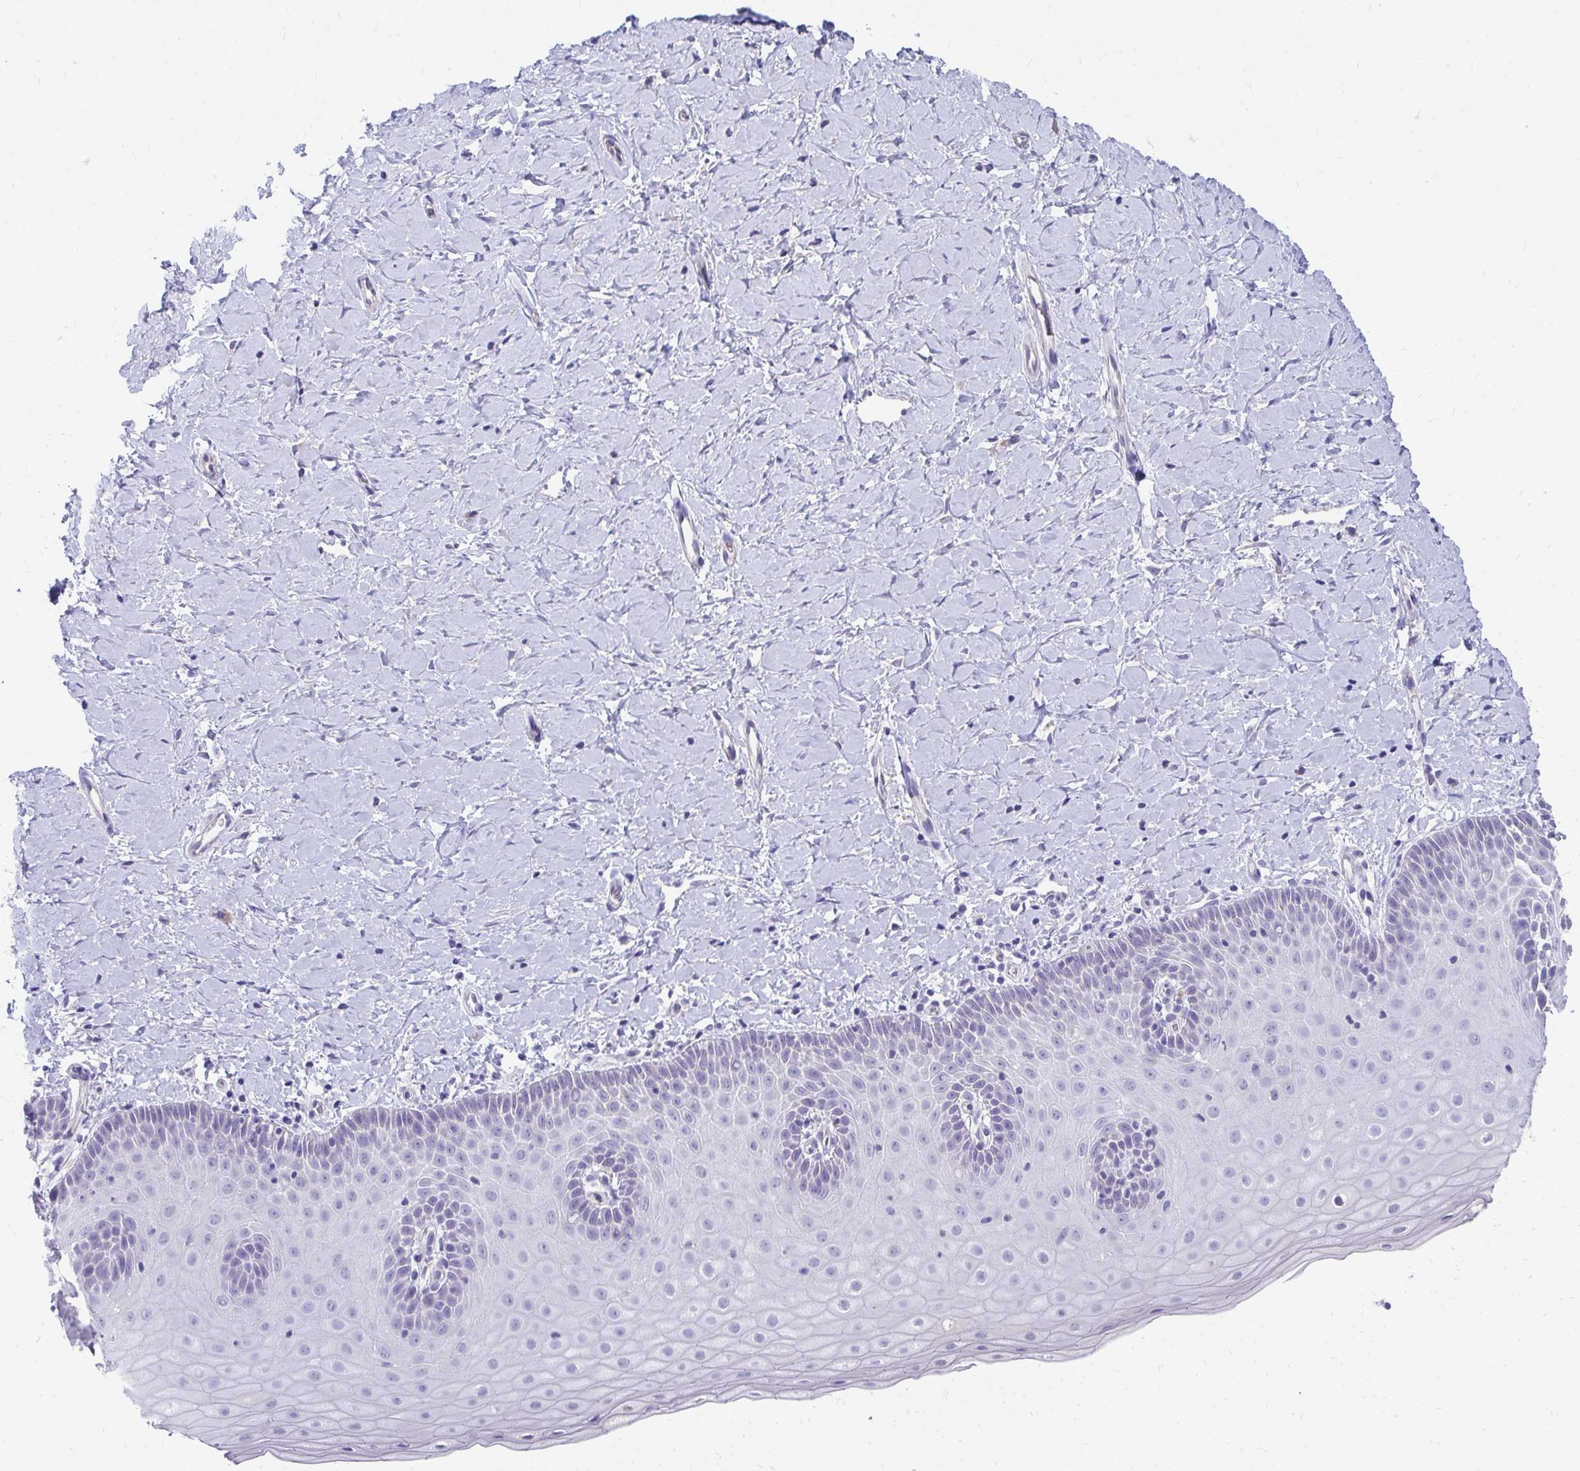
{"staining": {"intensity": "negative", "quantity": "none", "location": "none"}, "tissue": "cervix", "cell_type": "Squamous epithelial cells", "image_type": "normal", "snomed": [{"axis": "morphology", "description": "Normal tissue, NOS"}, {"axis": "topography", "description": "Cervix"}], "caption": "Cervix stained for a protein using immunohistochemistry (IHC) exhibits no positivity squamous epithelial cells.", "gene": "TMPRSS2", "patient": {"sex": "female", "age": 37}}